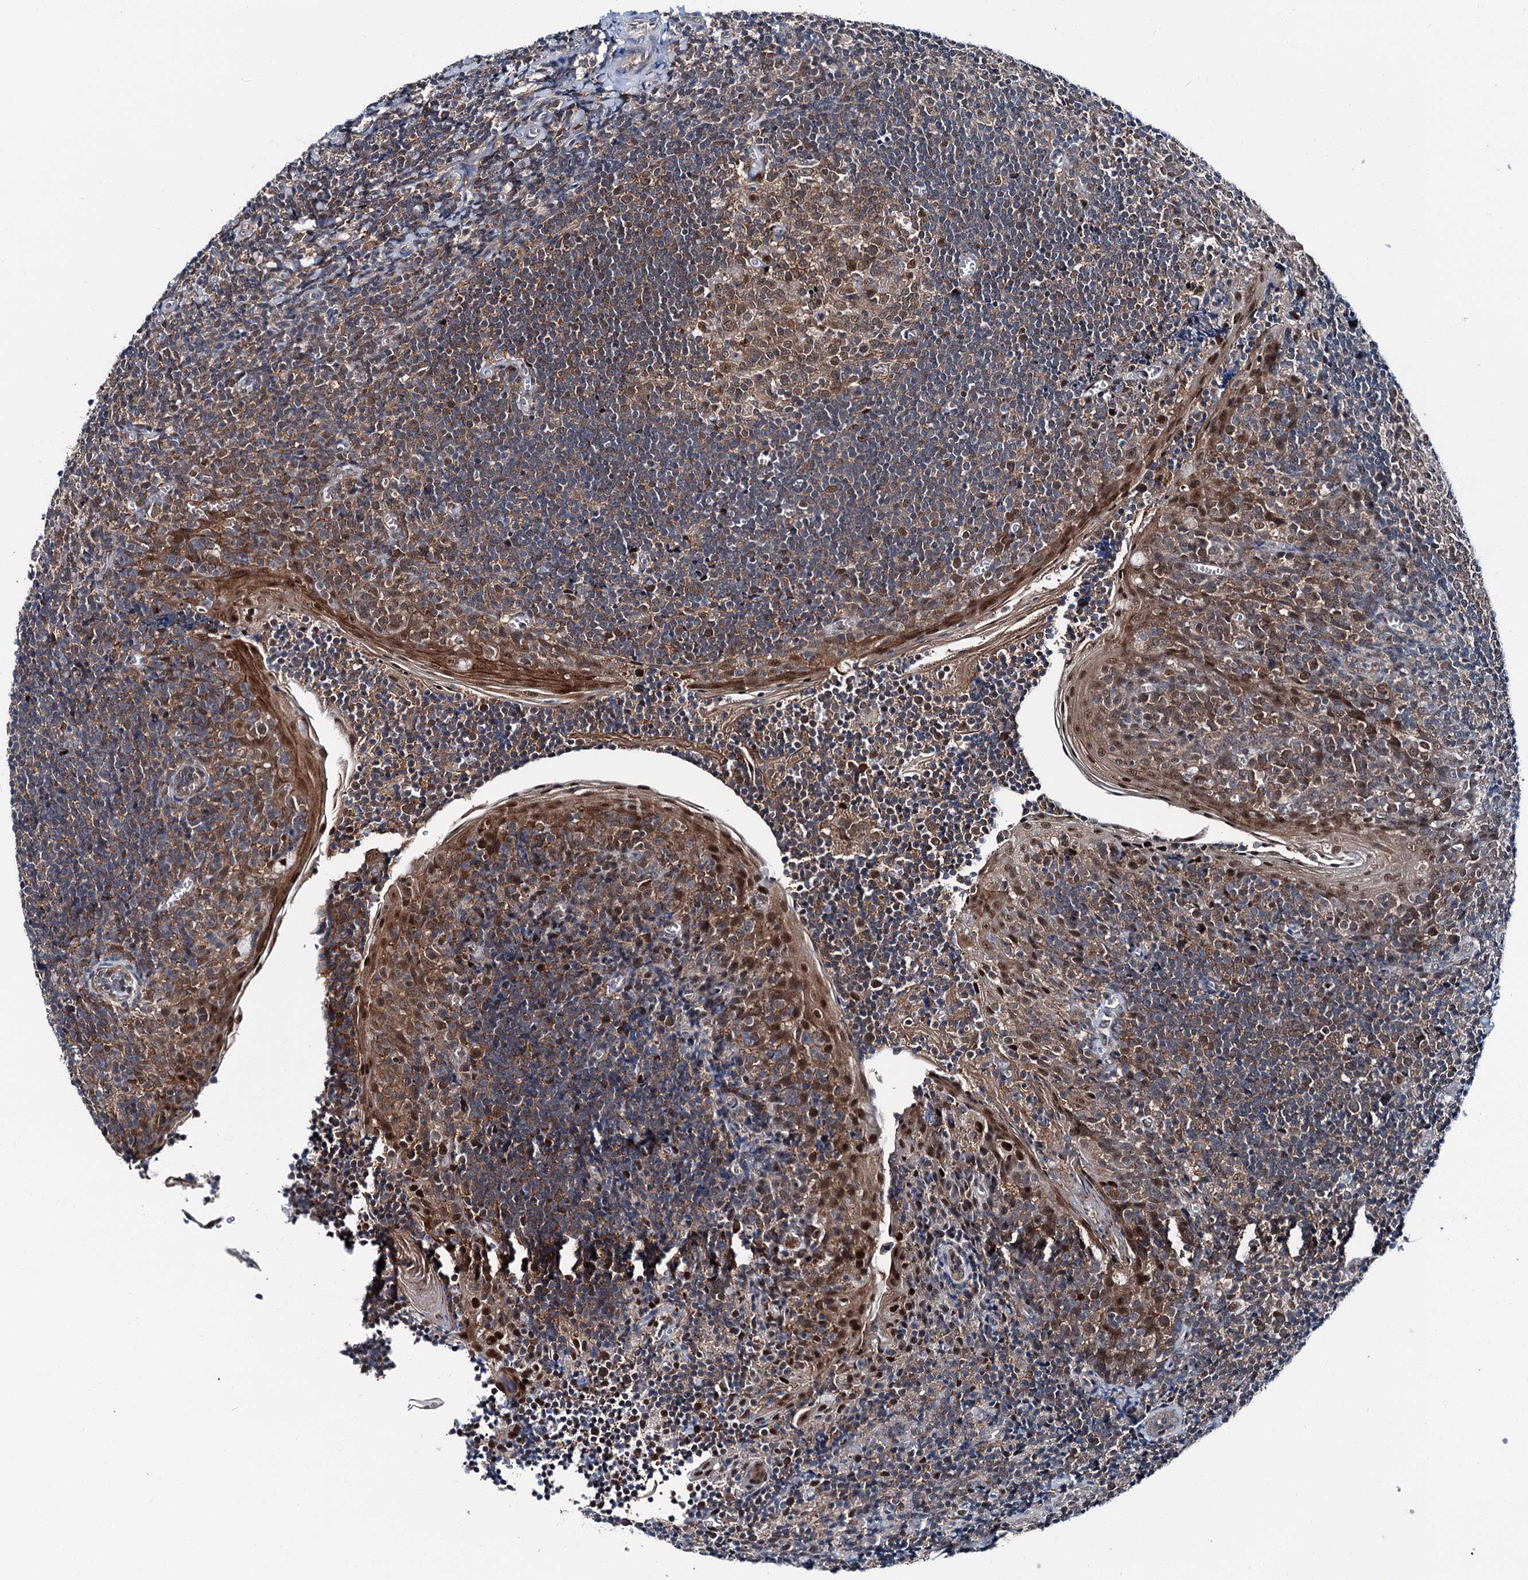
{"staining": {"intensity": "moderate", "quantity": ">75%", "location": "cytoplasmic/membranous,nuclear"}, "tissue": "tonsil", "cell_type": "Germinal center cells", "image_type": "normal", "snomed": [{"axis": "morphology", "description": "Normal tissue, NOS"}, {"axis": "topography", "description": "Tonsil"}], "caption": "Moderate cytoplasmic/membranous,nuclear positivity is appreciated in about >75% of germinal center cells in benign tonsil.", "gene": "PSMD13", "patient": {"sex": "male", "age": 27}}